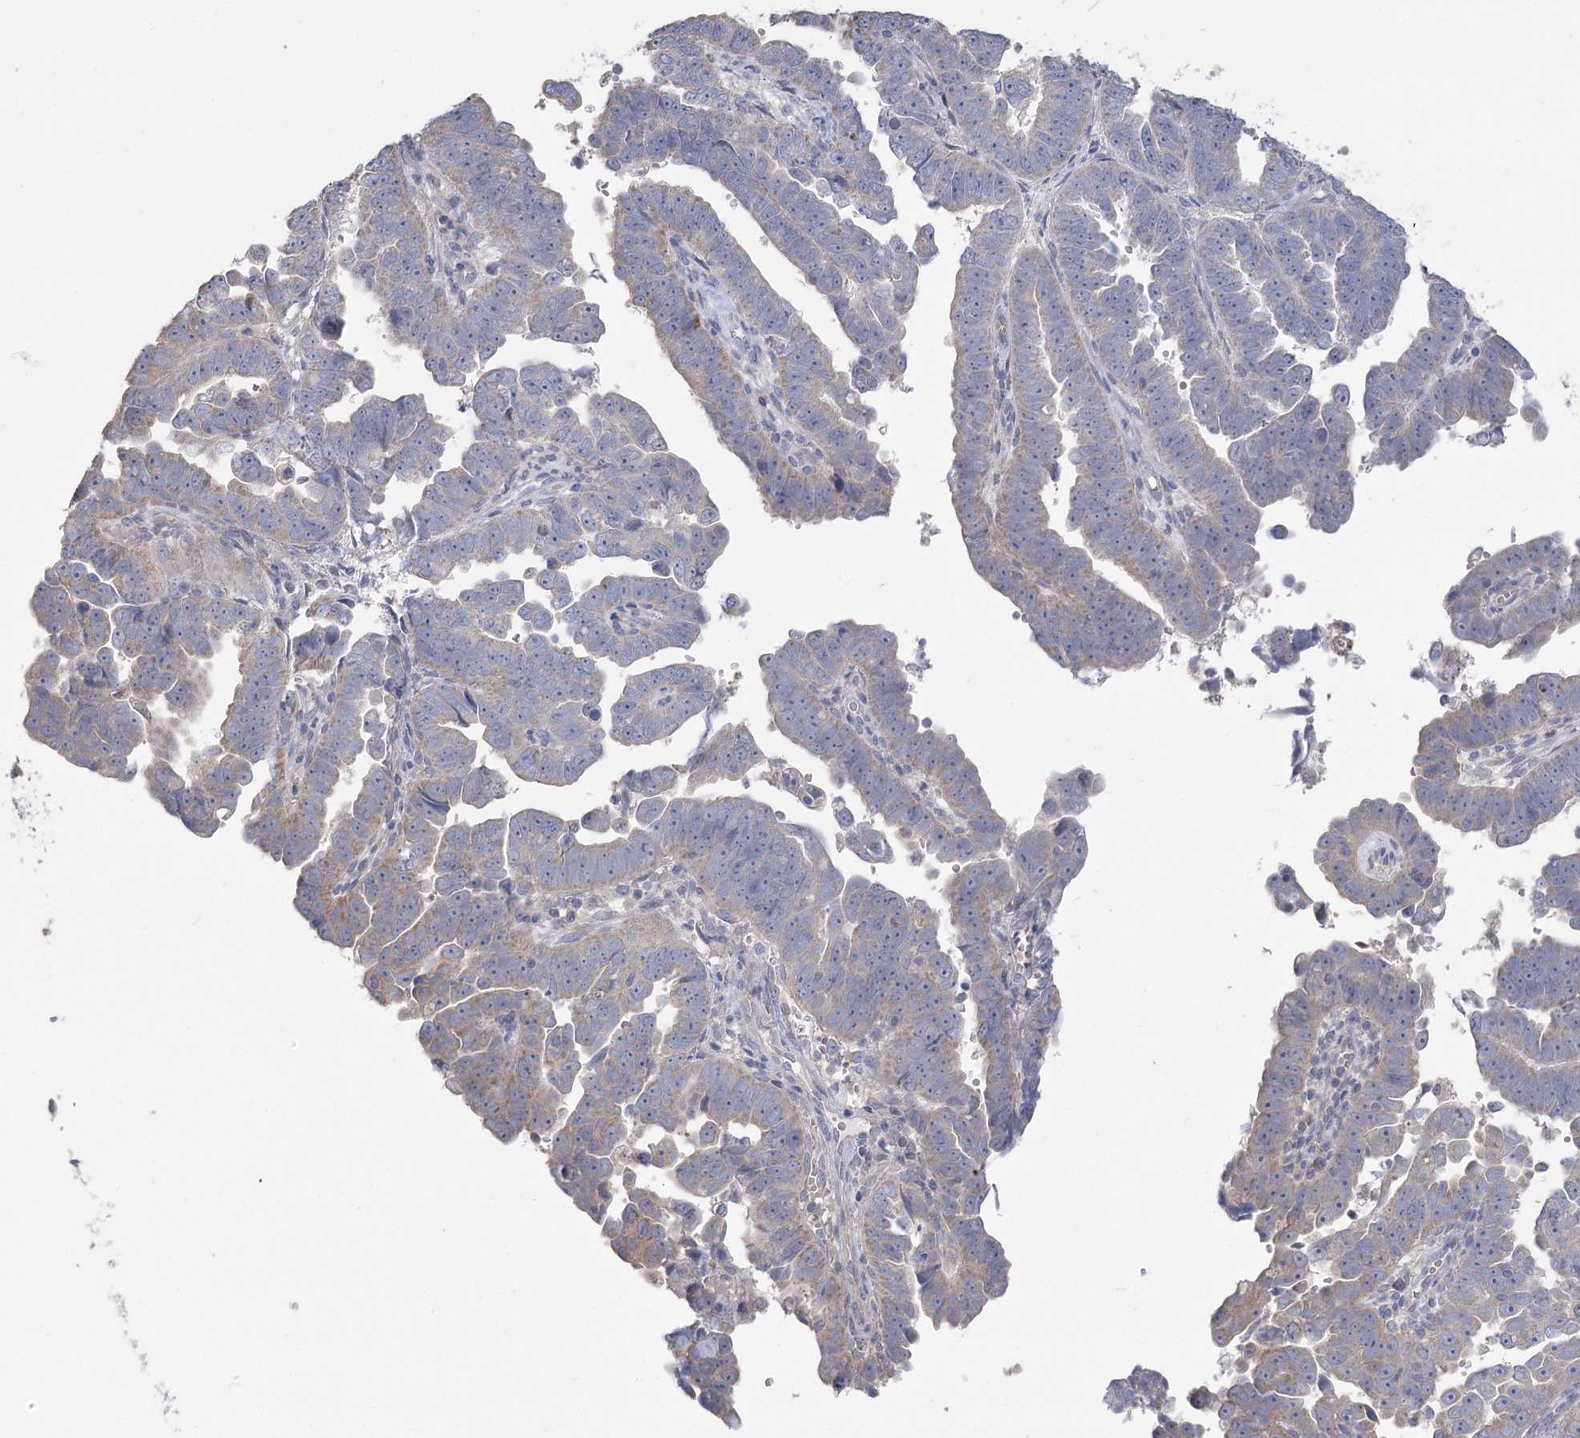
{"staining": {"intensity": "weak", "quantity": "25%-75%", "location": "cytoplasmic/membranous"}, "tissue": "endometrial cancer", "cell_type": "Tumor cells", "image_type": "cancer", "snomed": [{"axis": "morphology", "description": "Adenocarcinoma, NOS"}, {"axis": "topography", "description": "Endometrium"}], "caption": "DAB (3,3'-diaminobenzidine) immunohistochemical staining of human endometrial cancer exhibits weak cytoplasmic/membranous protein positivity in approximately 25%-75% of tumor cells. The staining was performed using DAB, with brown indicating positive protein expression. Nuclei are stained blue with hematoxylin.", "gene": "CNTLN", "patient": {"sex": "female", "age": 75}}